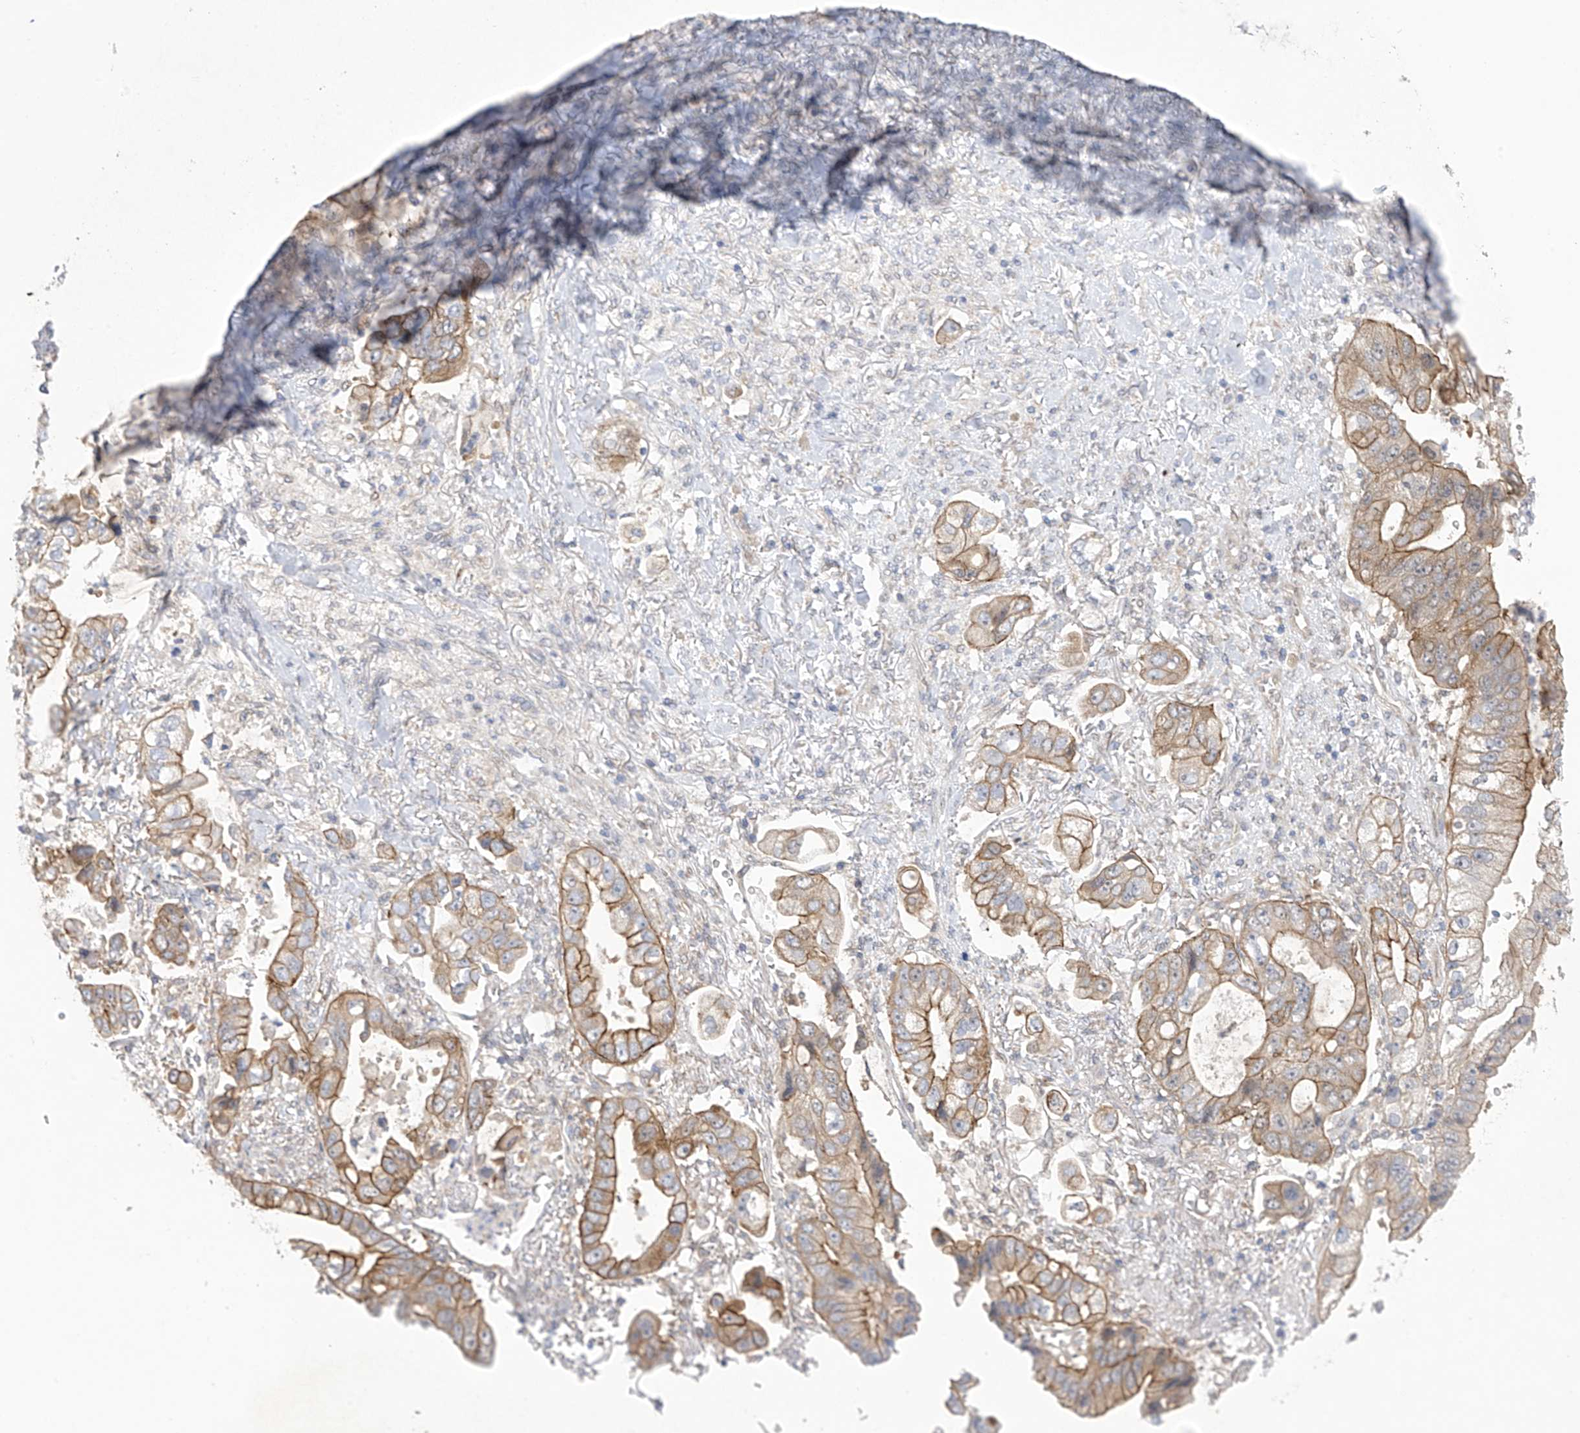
{"staining": {"intensity": "moderate", "quantity": ">75%", "location": "cytoplasmic/membranous"}, "tissue": "stomach cancer", "cell_type": "Tumor cells", "image_type": "cancer", "snomed": [{"axis": "morphology", "description": "Adenocarcinoma, NOS"}, {"axis": "topography", "description": "Stomach"}], "caption": "Immunohistochemistry (DAB (3,3'-diaminobenzidine)) staining of adenocarcinoma (stomach) demonstrates moderate cytoplasmic/membranous protein expression in approximately >75% of tumor cells. The staining was performed using DAB to visualize the protein expression in brown, while the nuclei were stained in blue with hematoxylin (Magnification: 20x).", "gene": "EIPR1", "patient": {"sex": "male", "age": 62}}